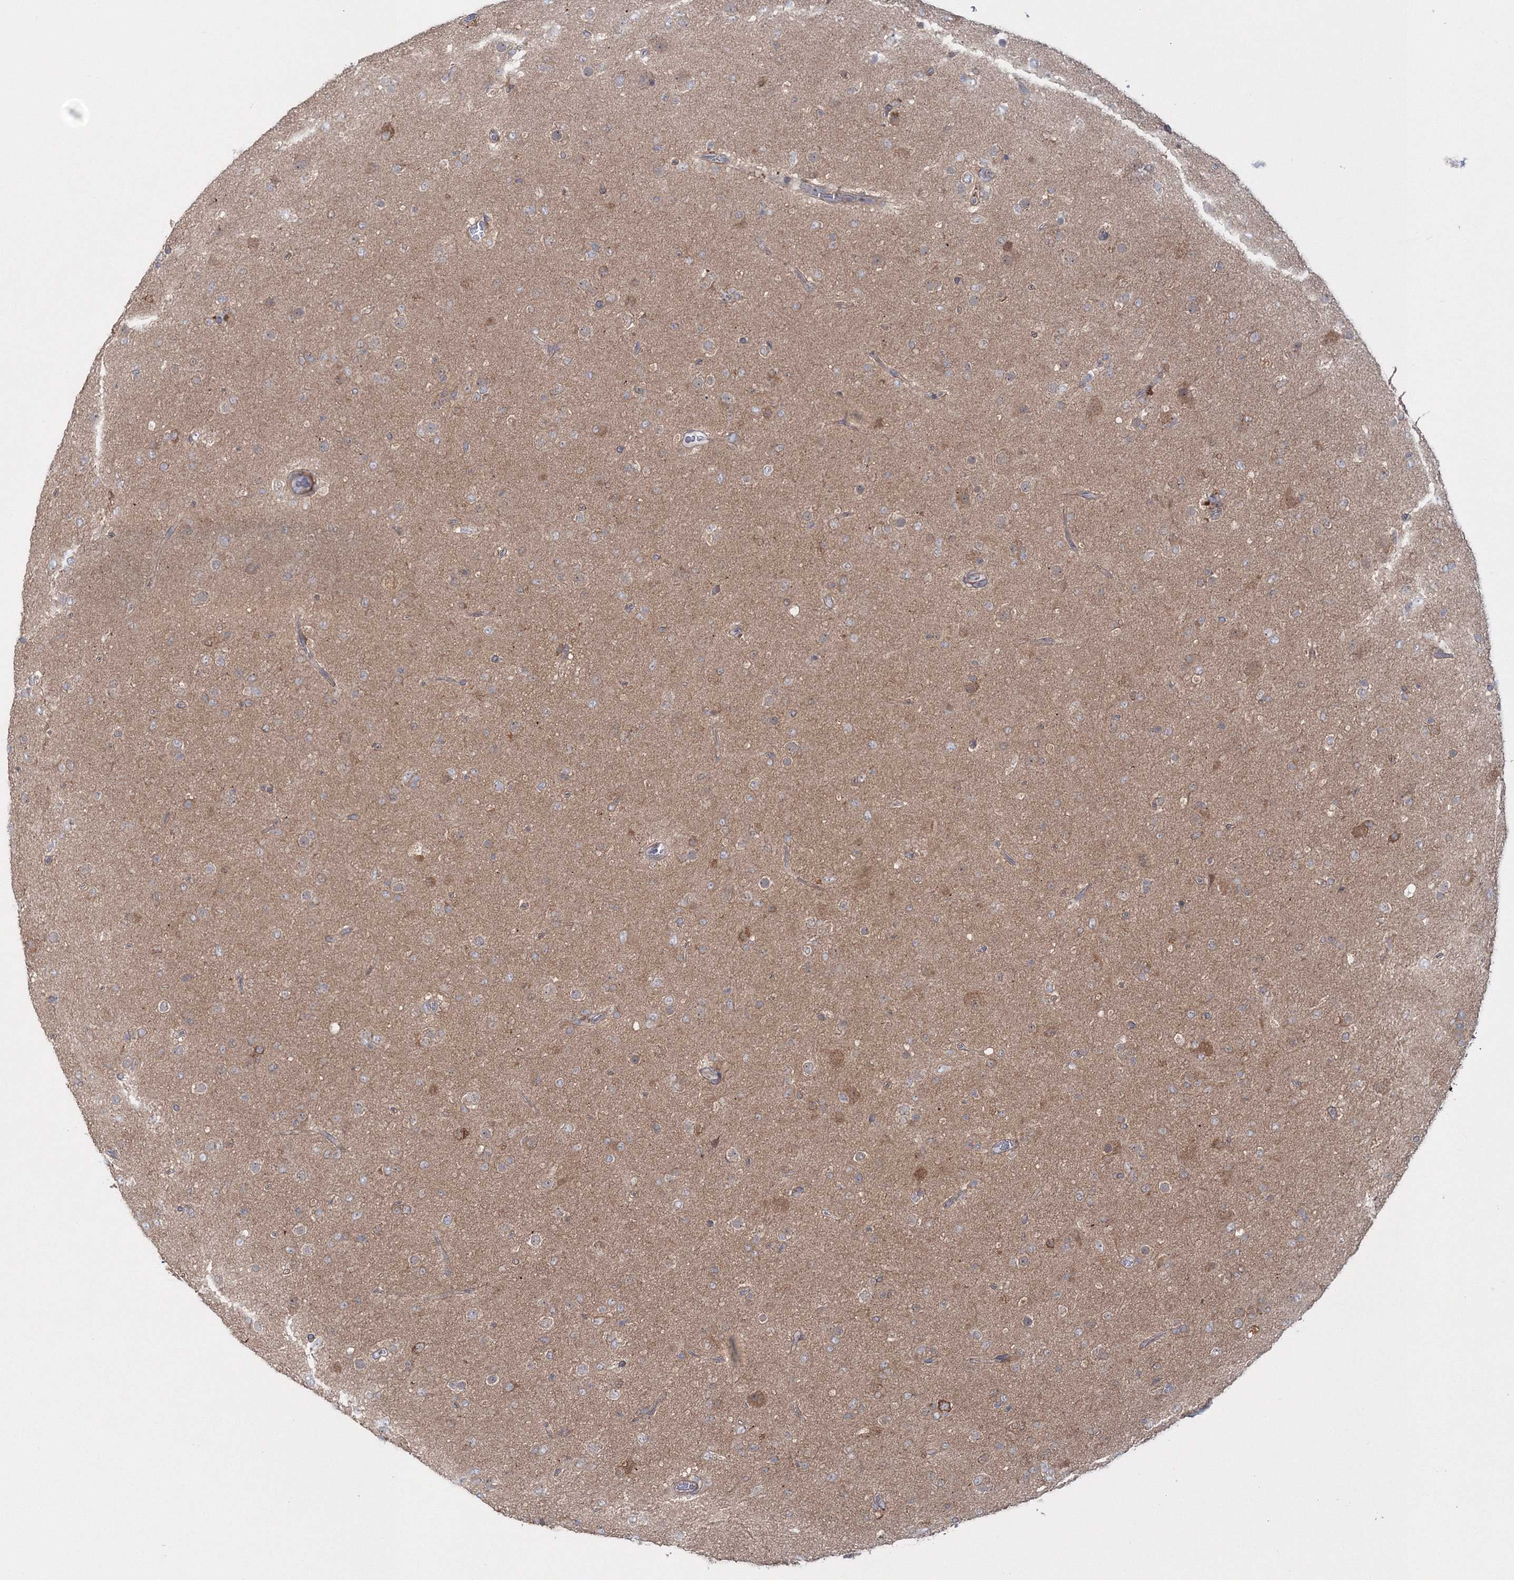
{"staining": {"intensity": "weak", "quantity": "<25%", "location": "cytoplasmic/membranous"}, "tissue": "glioma", "cell_type": "Tumor cells", "image_type": "cancer", "snomed": [{"axis": "morphology", "description": "Glioma, malignant, Low grade"}, {"axis": "topography", "description": "Brain"}], "caption": "Micrograph shows no protein positivity in tumor cells of glioma tissue. (Immunohistochemistry, brightfield microscopy, high magnification).", "gene": "IPMK", "patient": {"sex": "male", "age": 65}}